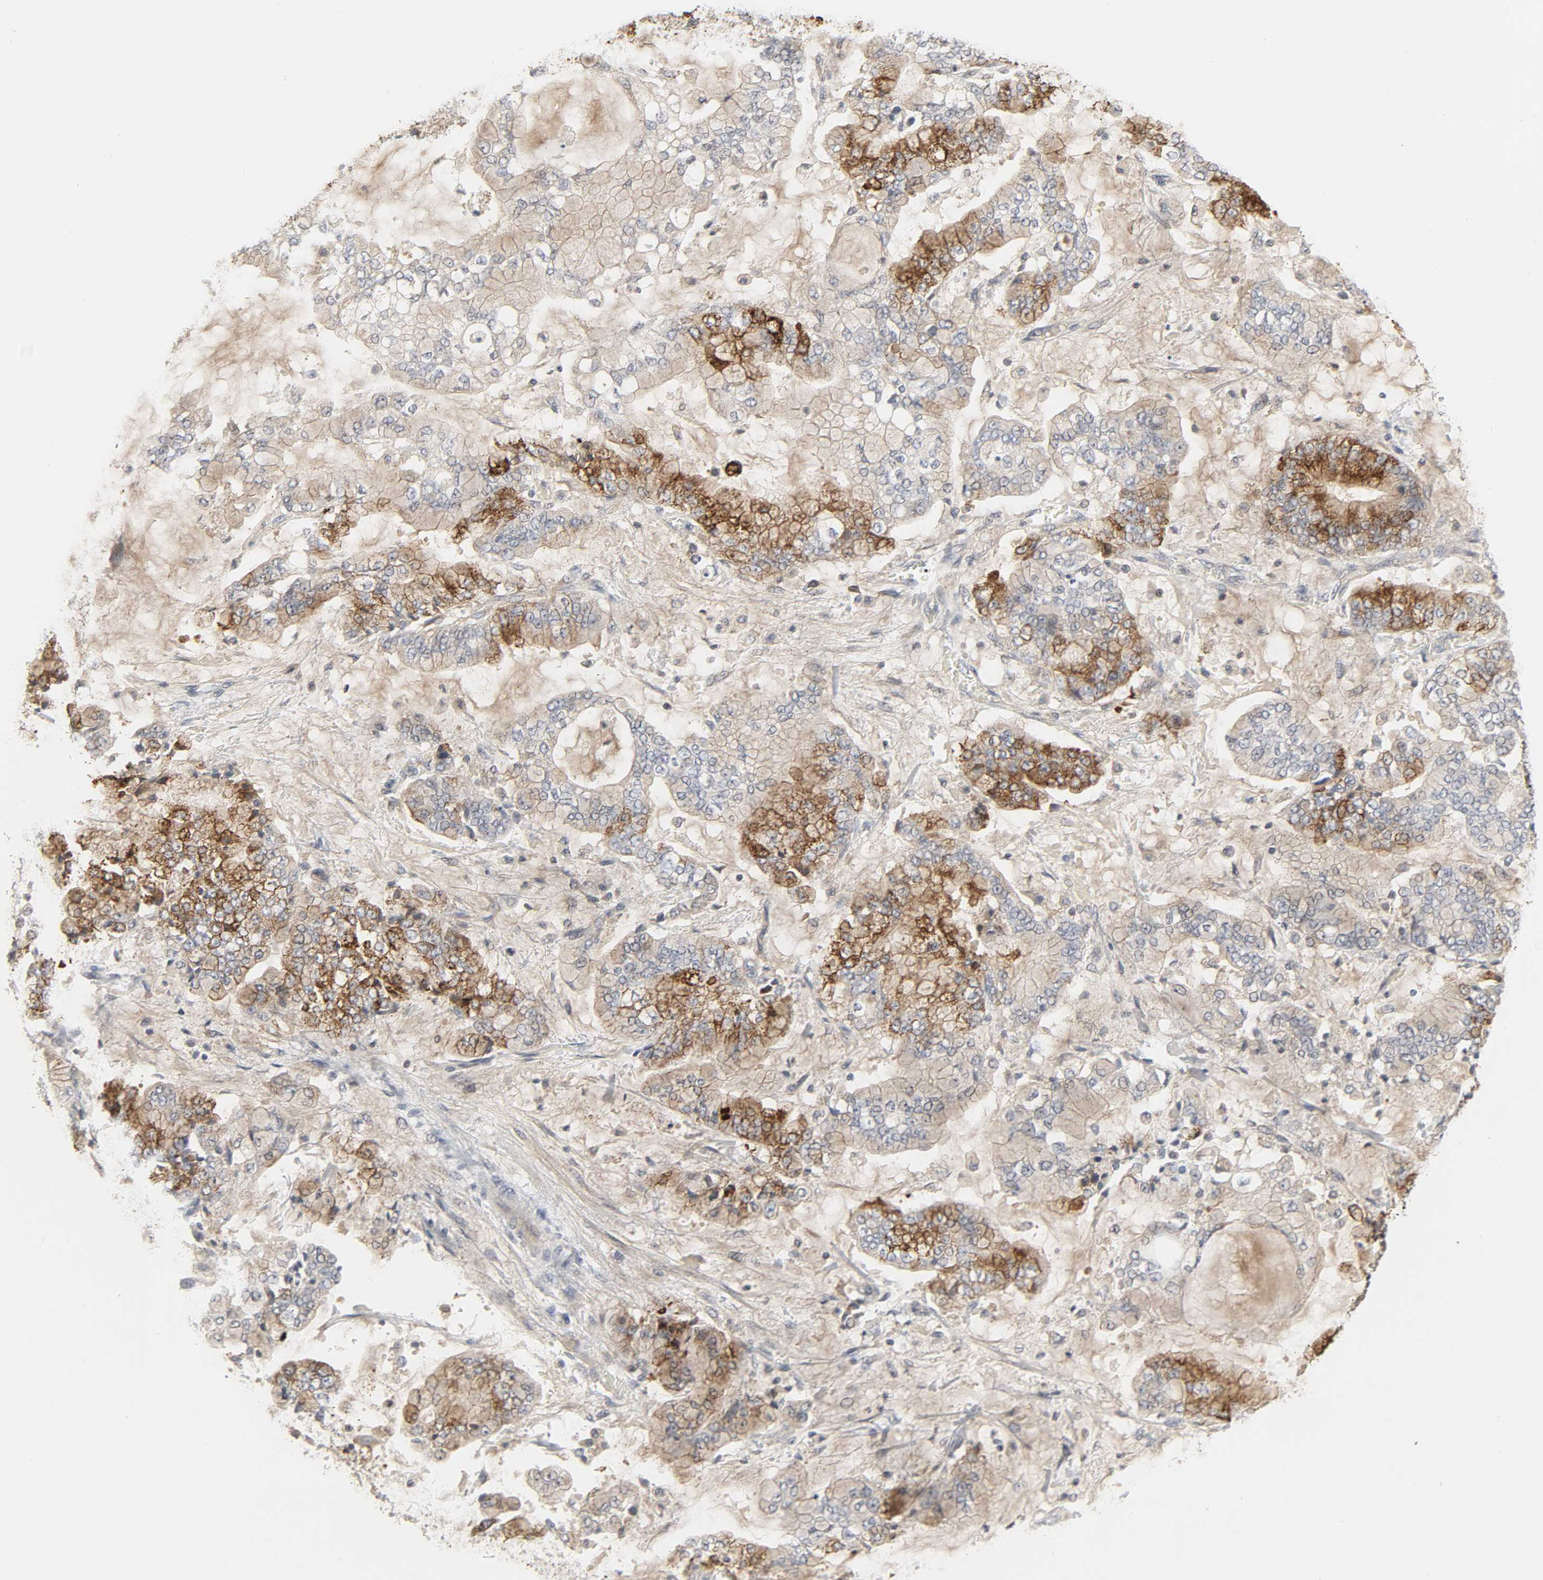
{"staining": {"intensity": "strong", "quantity": ">75%", "location": "cytoplasmic/membranous"}, "tissue": "stomach cancer", "cell_type": "Tumor cells", "image_type": "cancer", "snomed": [{"axis": "morphology", "description": "Normal tissue, NOS"}, {"axis": "morphology", "description": "Adenocarcinoma, NOS"}, {"axis": "topography", "description": "Stomach, upper"}, {"axis": "topography", "description": "Stomach"}], "caption": "Immunohistochemical staining of human stomach cancer demonstrates strong cytoplasmic/membranous protein expression in approximately >75% of tumor cells.", "gene": "CLIP1", "patient": {"sex": "male", "age": 76}}